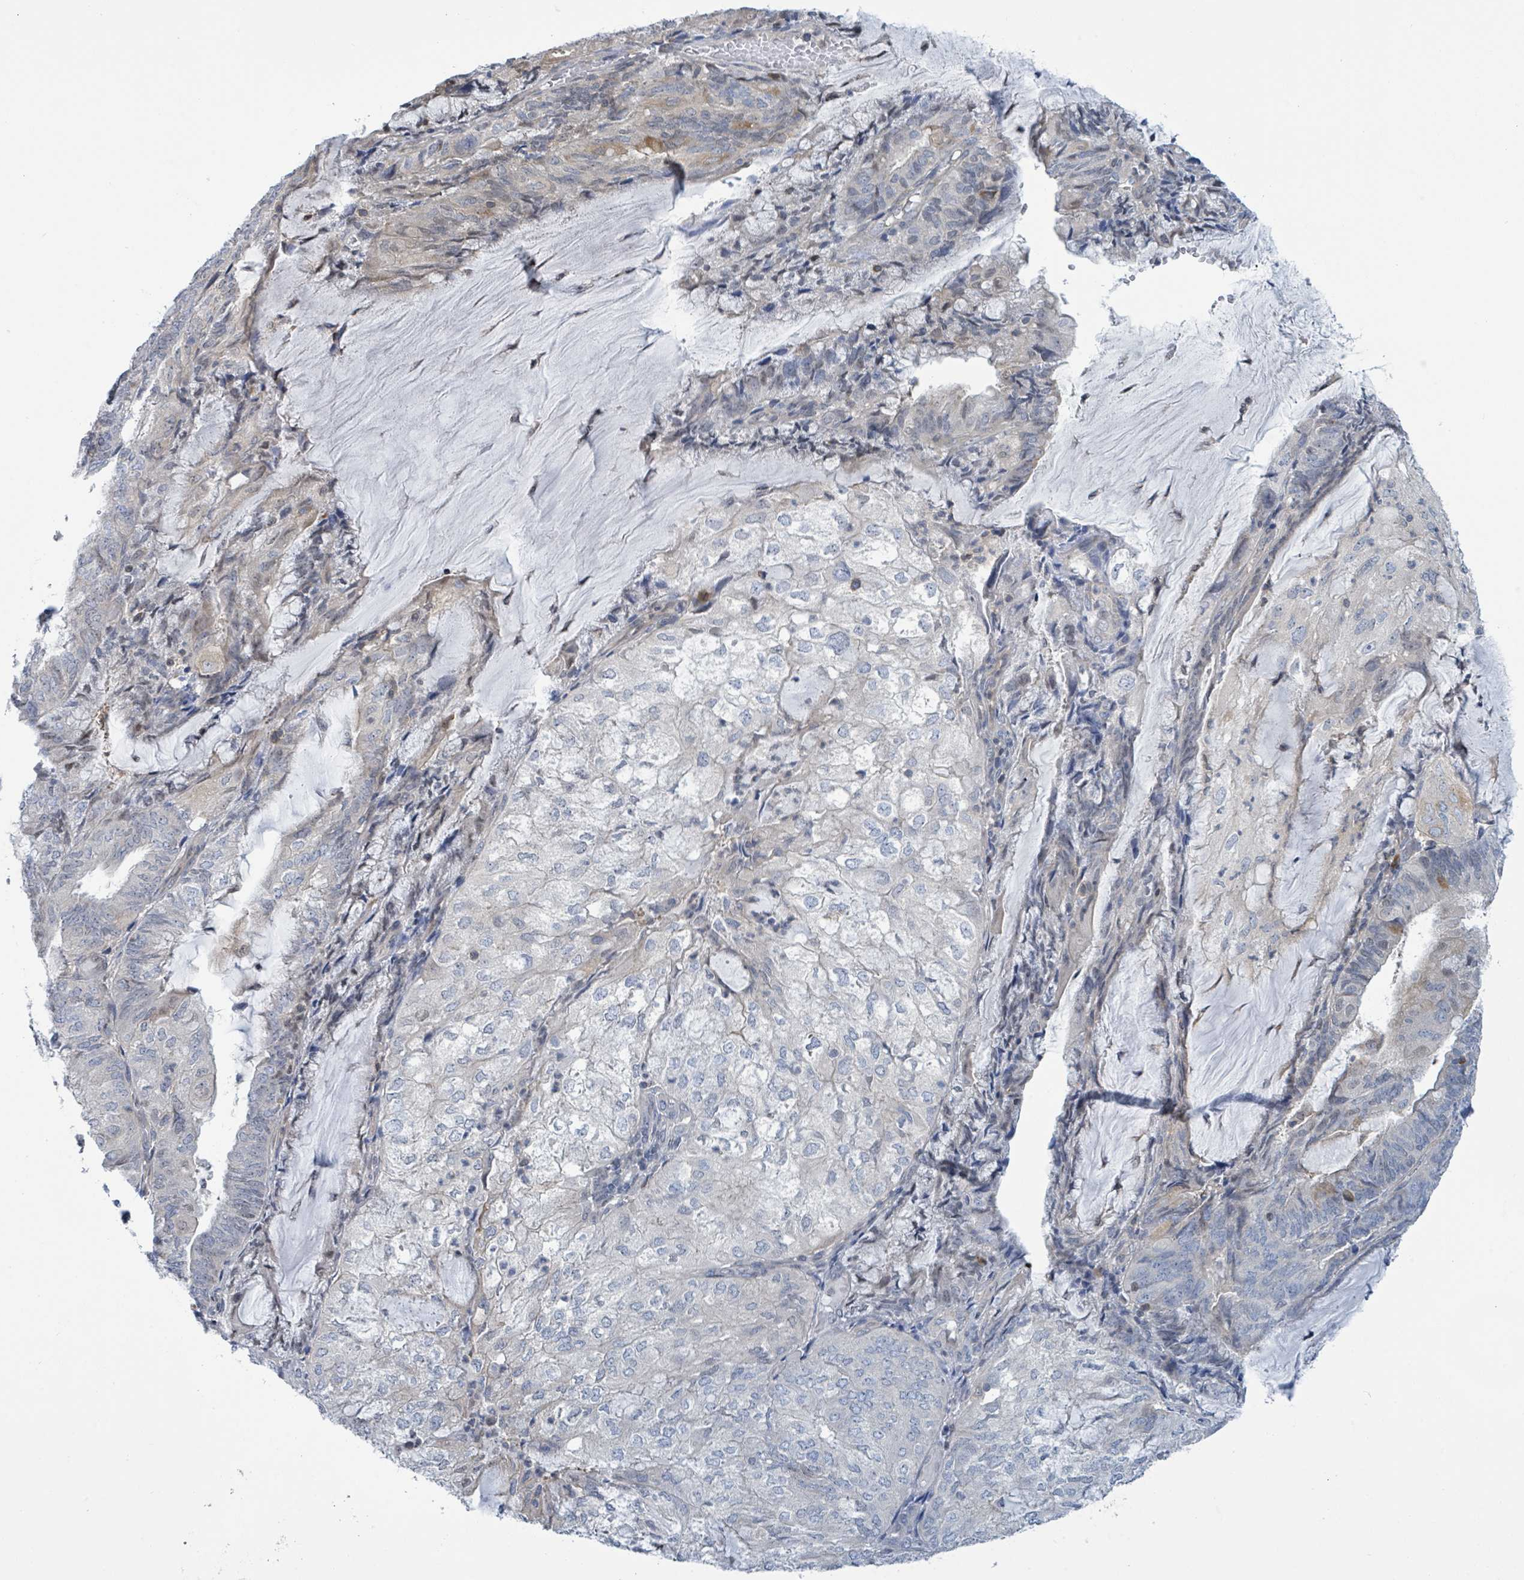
{"staining": {"intensity": "negative", "quantity": "none", "location": "none"}, "tissue": "endometrial cancer", "cell_type": "Tumor cells", "image_type": "cancer", "snomed": [{"axis": "morphology", "description": "Adenocarcinoma, NOS"}, {"axis": "topography", "description": "Endometrium"}], "caption": "Immunohistochemistry (IHC) of human endometrial cancer exhibits no staining in tumor cells.", "gene": "DGKZ", "patient": {"sex": "female", "age": 81}}